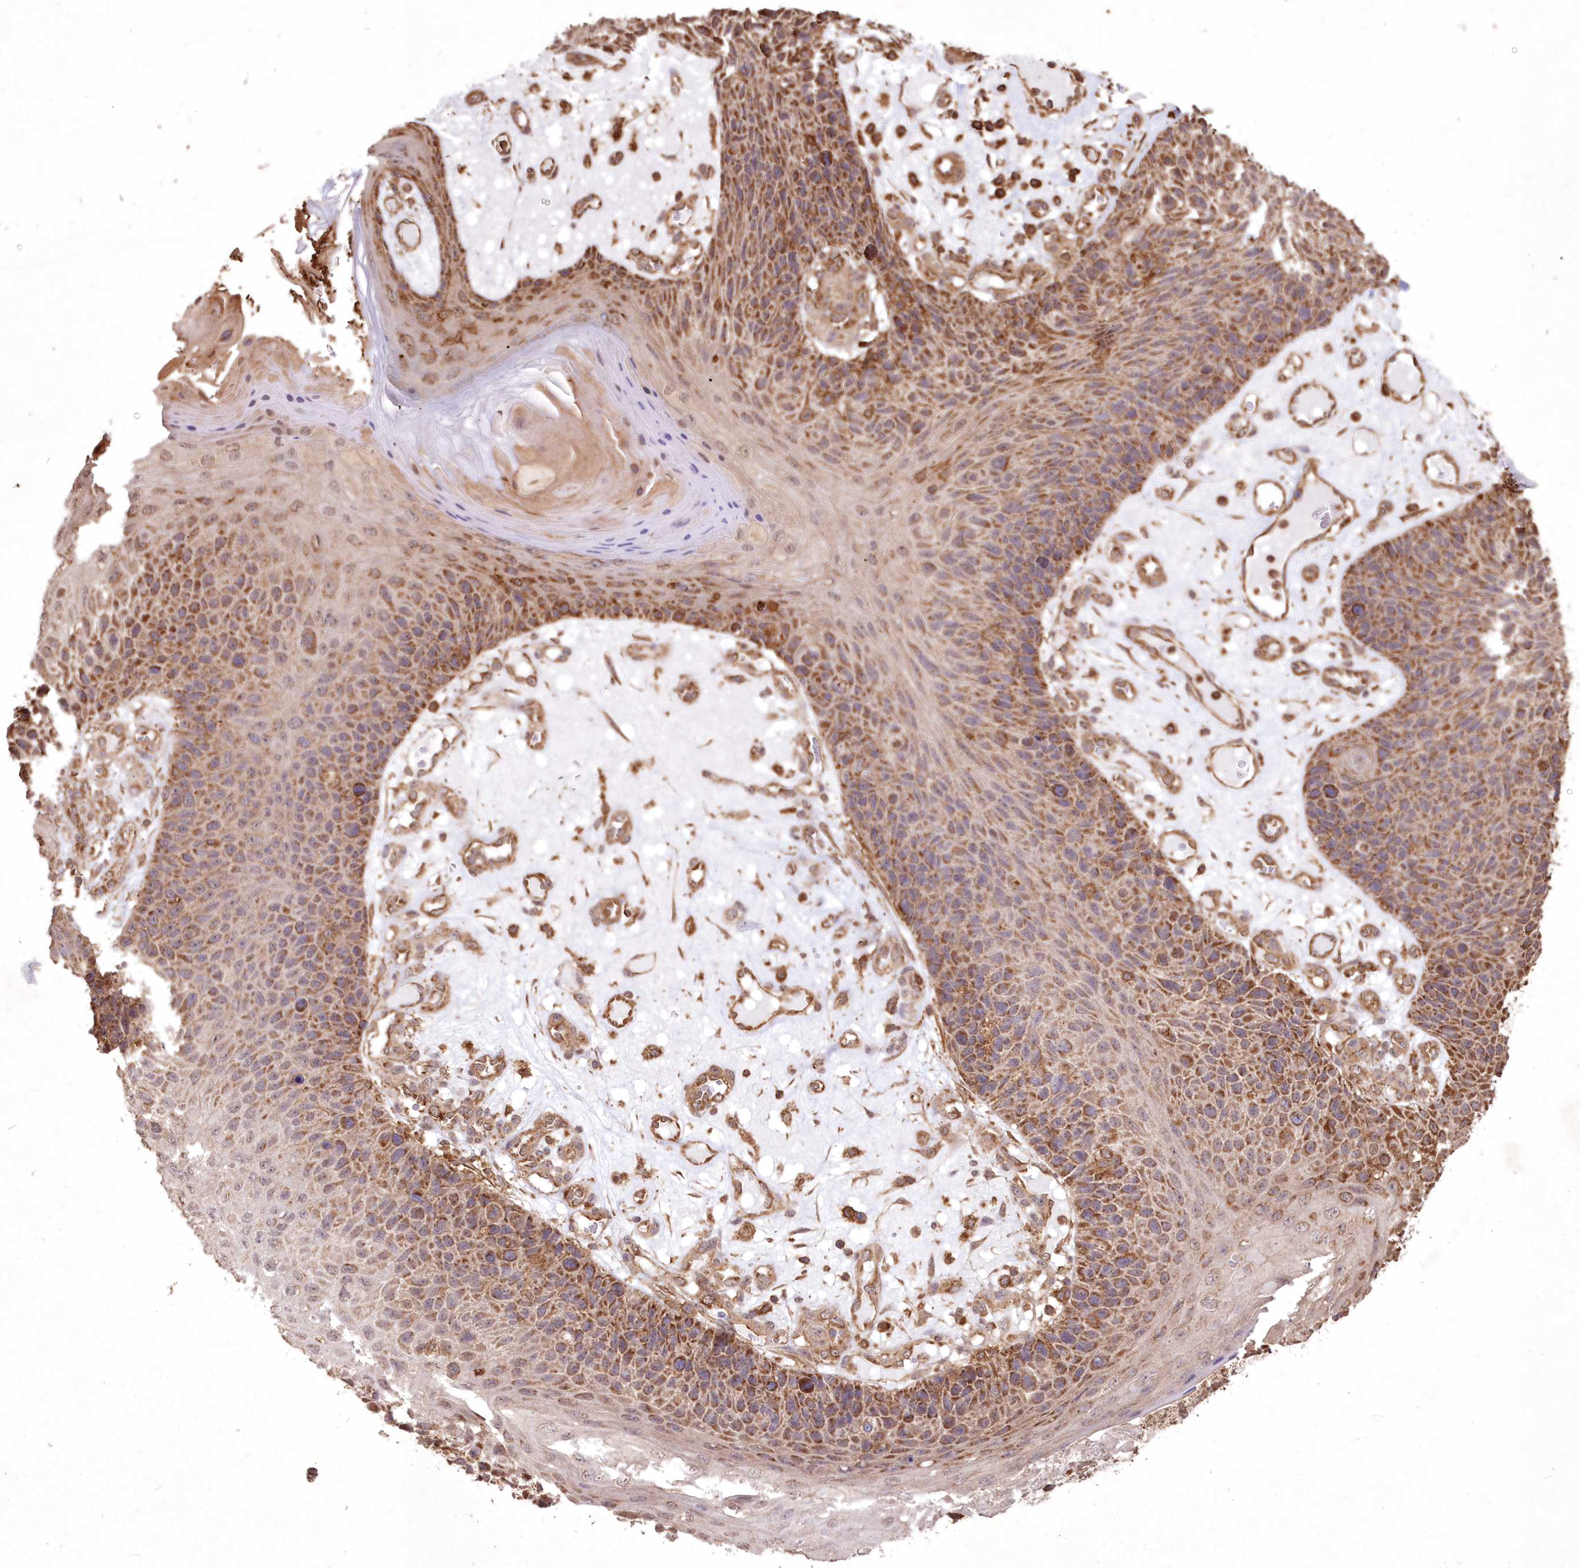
{"staining": {"intensity": "moderate", "quantity": ">75%", "location": "cytoplasmic/membranous"}, "tissue": "skin cancer", "cell_type": "Tumor cells", "image_type": "cancer", "snomed": [{"axis": "morphology", "description": "Squamous cell carcinoma, NOS"}, {"axis": "topography", "description": "Skin"}], "caption": "Skin cancer stained with immunohistochemistry displays moderate cytoplasmic/membranous expression in approximately >75% of tumor cells.", "gene": "TMEM139", "patient": {"sex": "female", "age": 88}}